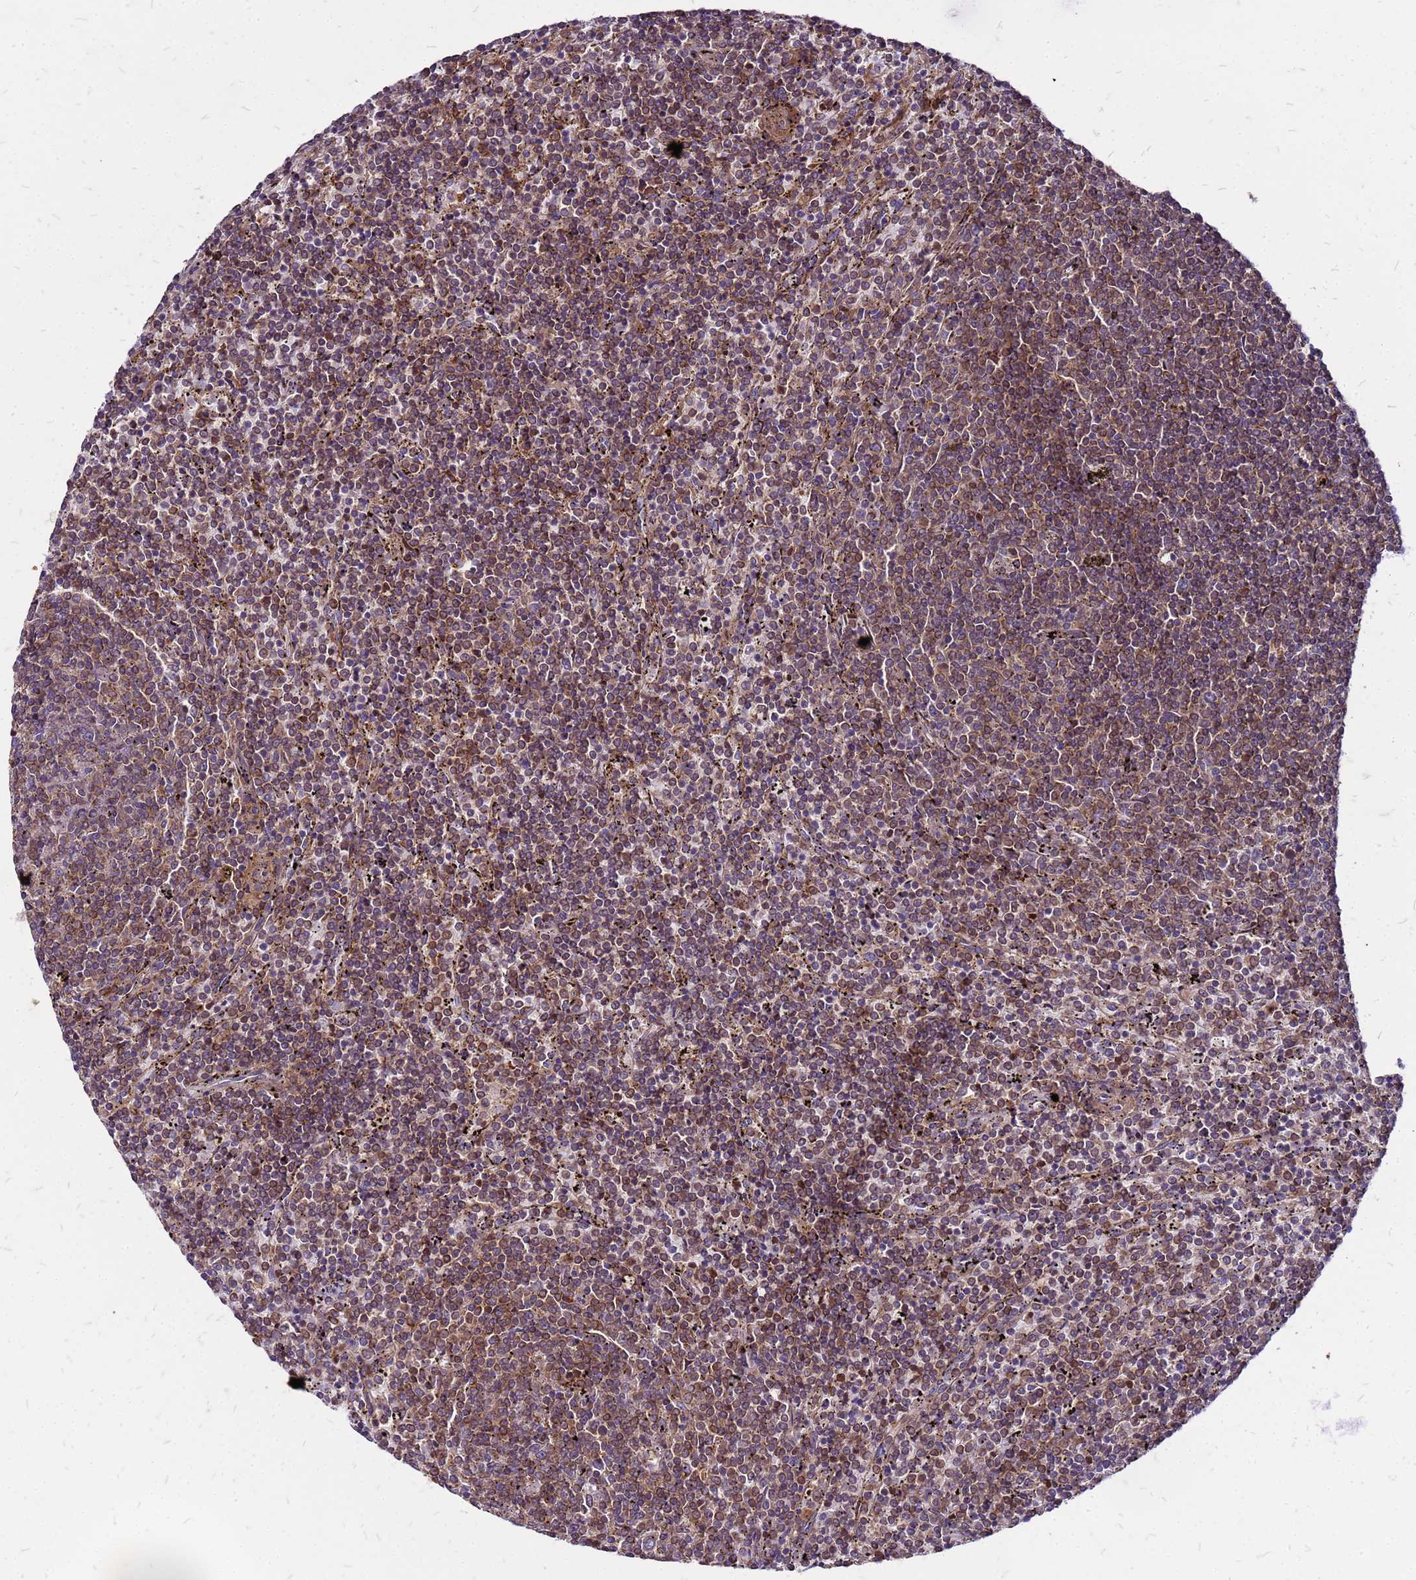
{"staining": {"intensity": "weak", "quantity": ">75%", "location": "cytoplasmic/membranous"}, "tissue": "lymphoma", "cell_type": "Tumor cells", "image_type": "cancer", "snomed": [{"axis": "morphology", "description": "Malignant lymphoma, non-Hodgkin's type, Low grade"}, {"axis": "topography", "description": "Spleen"}], "caption": "Immunohistochemistry (IHC) staining of malignant lymphoma, non-Hodgkin's type (low-grade), which displays low levels of weak cytoplasmic/membranous positivity in approximately >75% of tumor cells indicating weak cytoplasmic/membranous protein expression. The staining was performed using DAB (brown) for protein detection and nuclei were counterstained in hematoxylin (blue).", "gene": "CYBC1", "patient": {"sex": "female", "age": 50}}